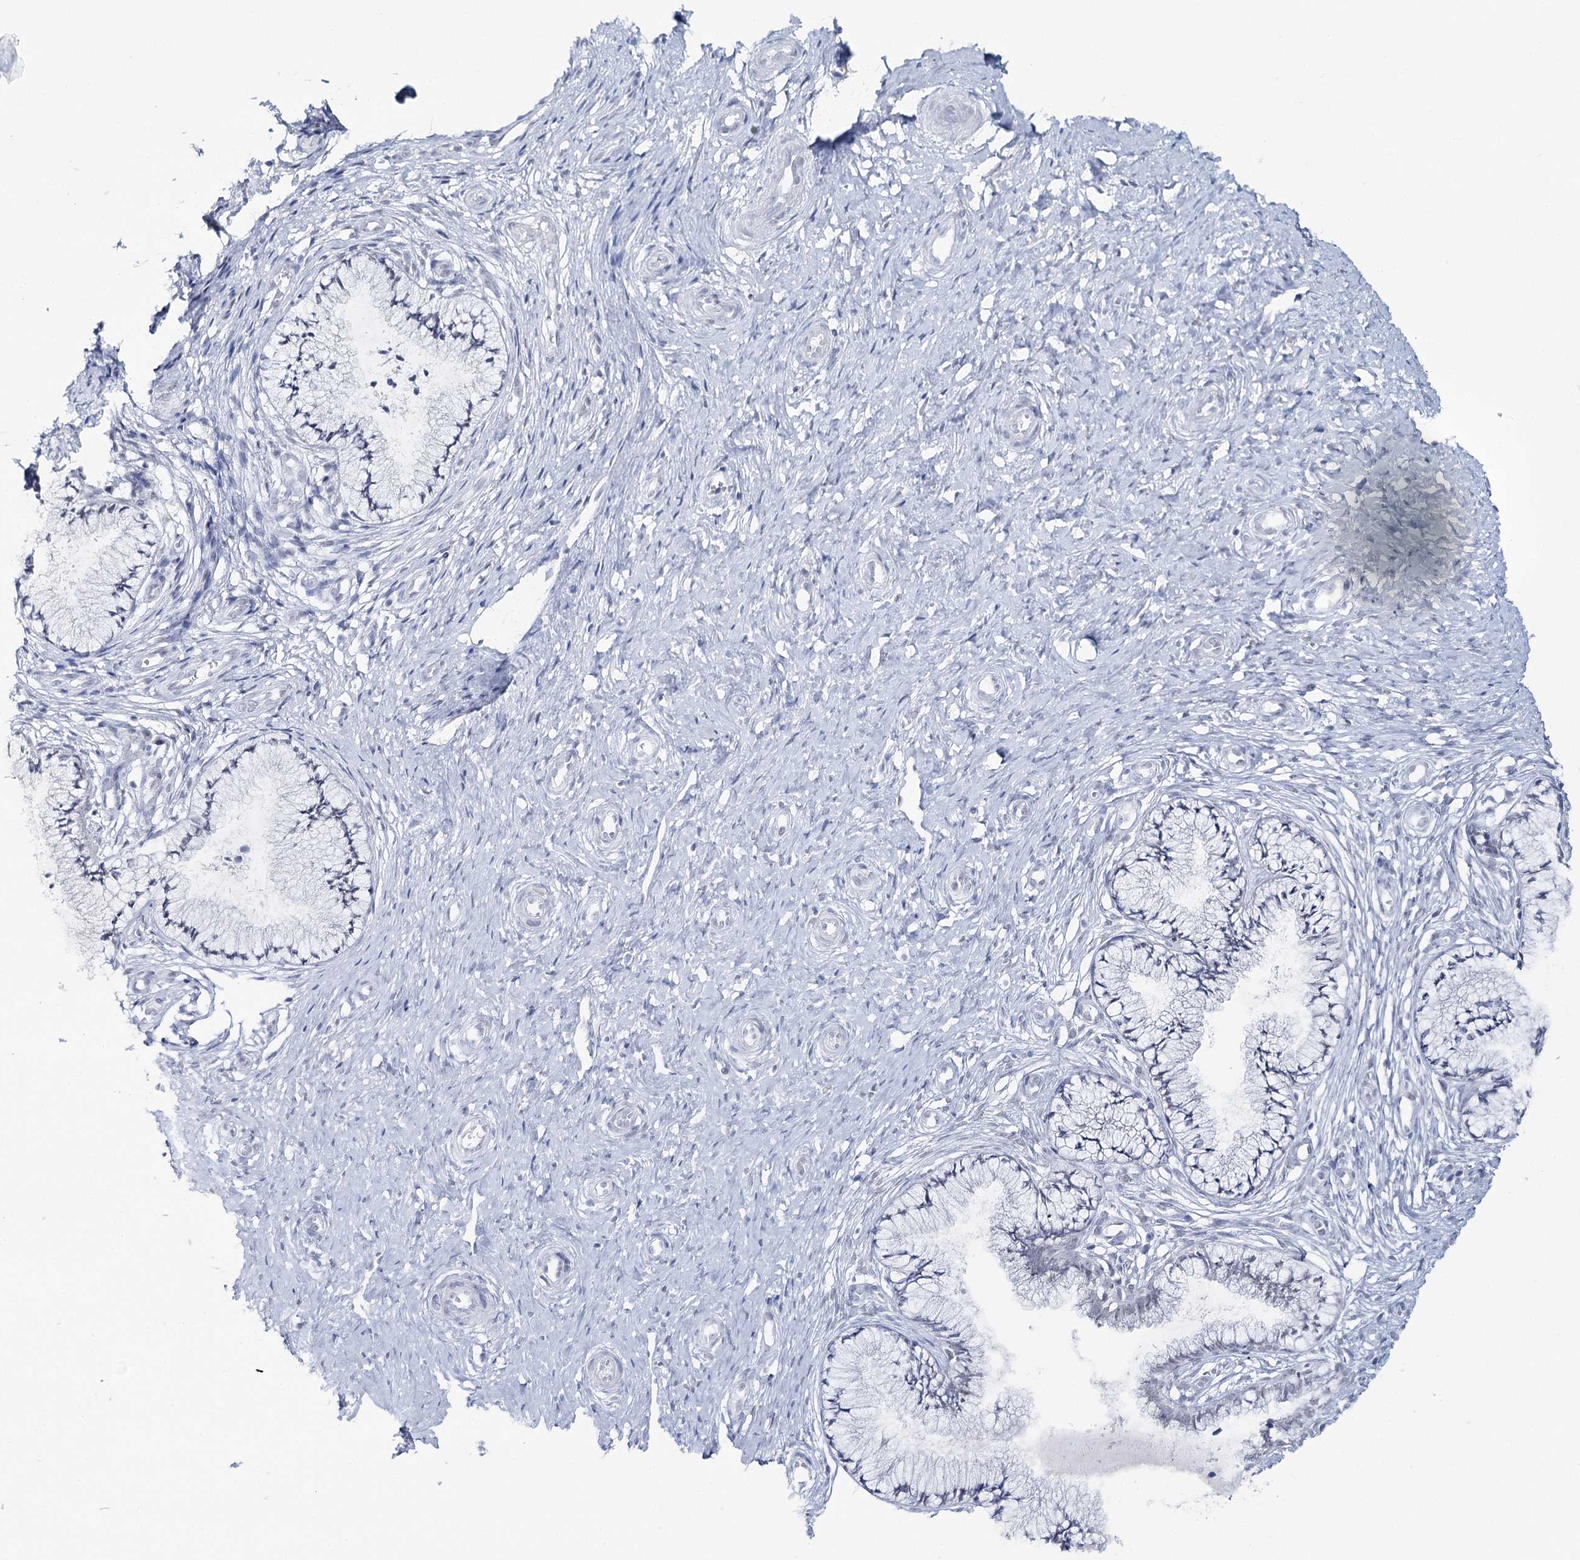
{"staining": {"intensity": "weak", "quantity": "<25%", "location": "nuclear"}, "tissue": "cervix", "cell_type": "Glandular cells", "image_type": "normal", "snomed": [{"axis": "morphology", "description": "Normal tissue, NOS"}, {"axis": "topography", "description": "Cervix"}], "caption": "Protein analysis of benign cervix reveals no significant expression in glandular cells. (DAB (3,3'-diaminobenzidine) immunohistochemistry (IHC) visualized using brightfield microscopy, high magnification).", "gene": "ZC3H8", "patient": {"sex": "female", "age": 36}}